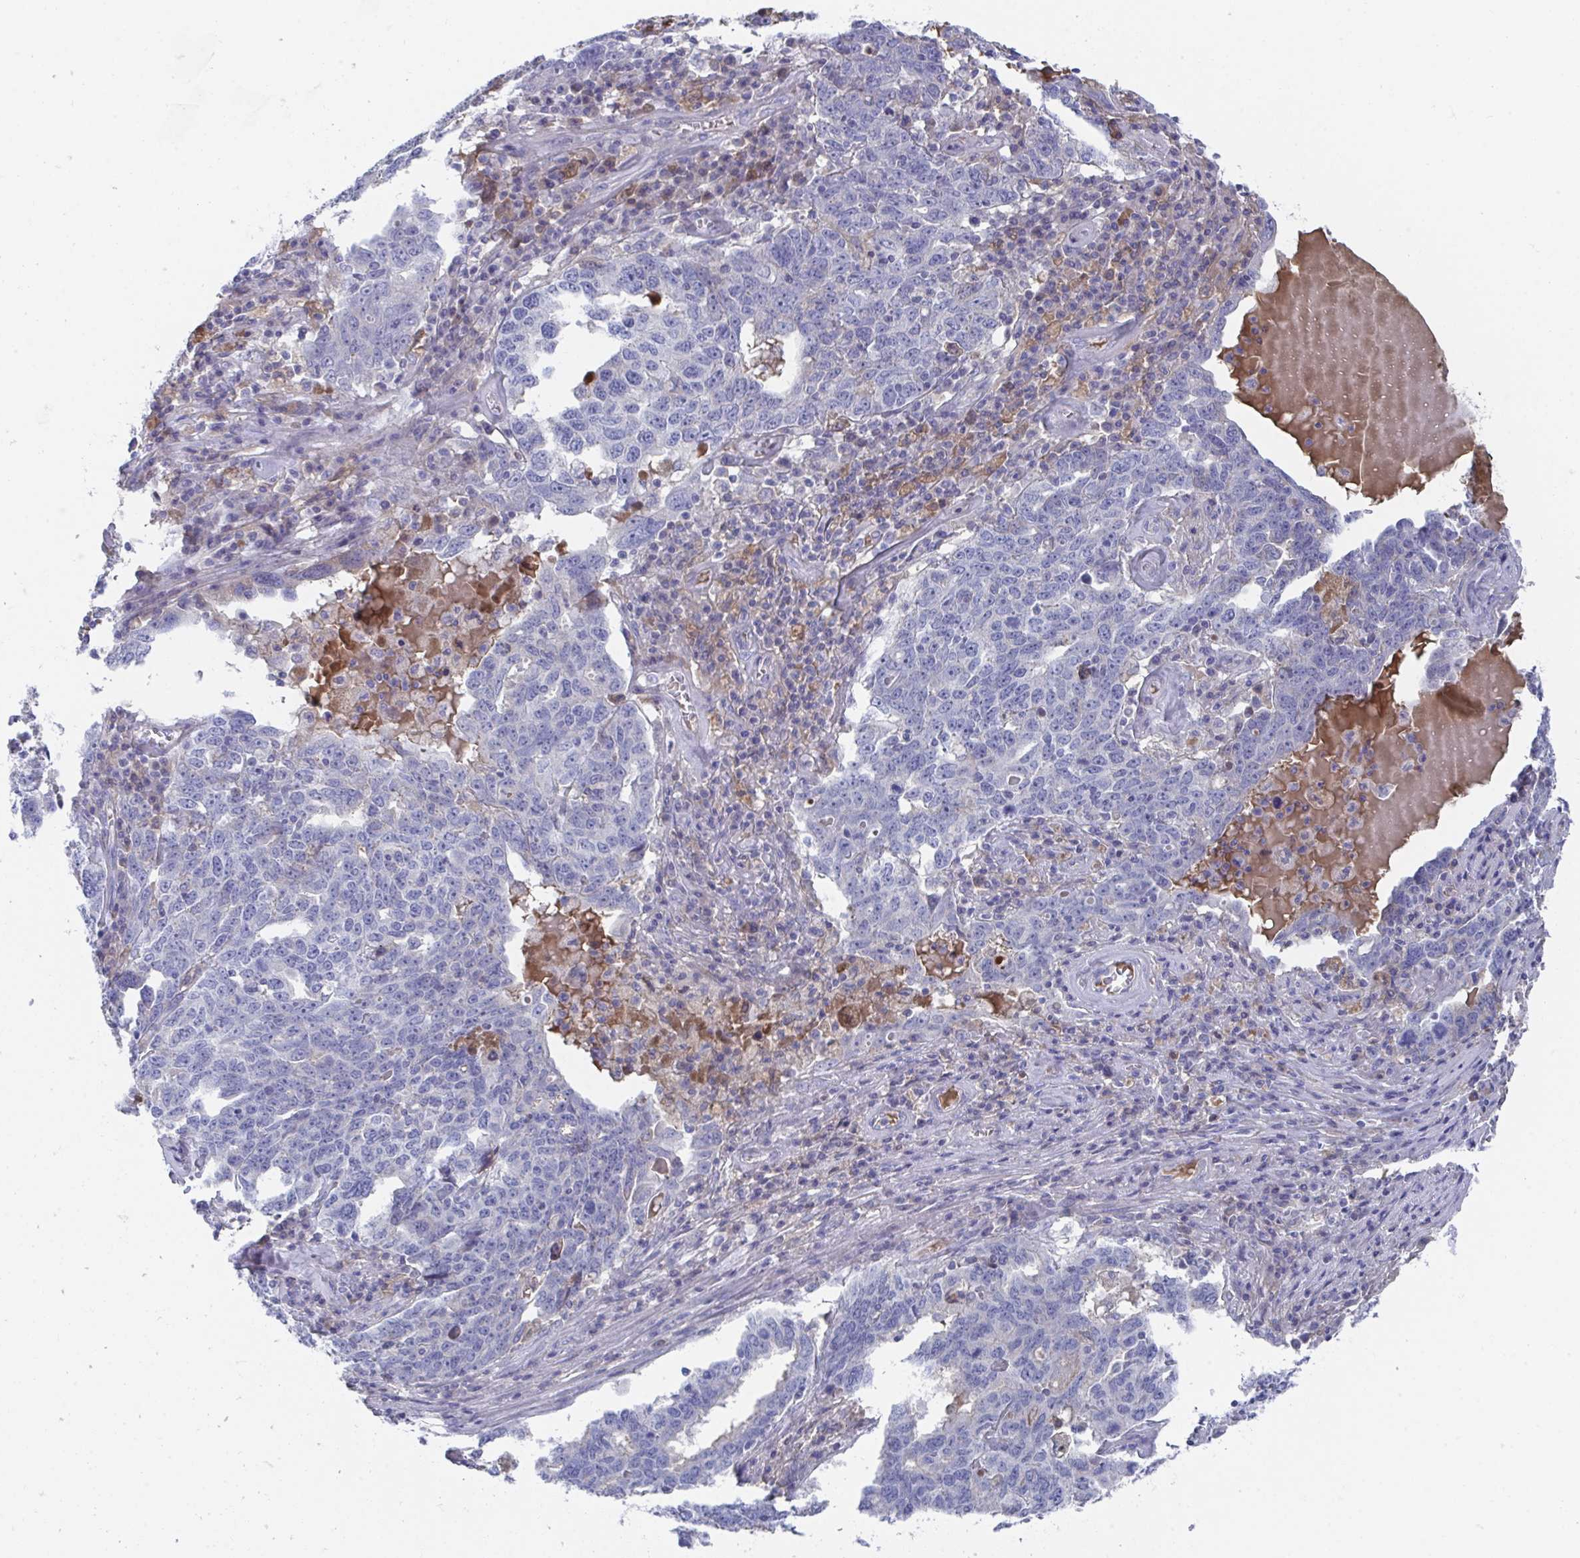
{"staining": {"intensity": "negative", "quantity": "none", "location": "none"}, "tissue": "ovarian cancer", "cell_type": "Tumor cells", "image_type": "cancer", "snomed": [{"axis": "morphology", "description": "Carcinoma, endometroid"}, {"axis": "topography", "description": "Ovary"}], "caption": "IHC image of neoplastic tissue: human ovarian cancer stained with DAB (3,3'-diaminobenzidine) demonstrates no significant protein expression in tumor cells.", "gene": "TNFAIP6", "patient": {"sex": "female", "age": 62}}